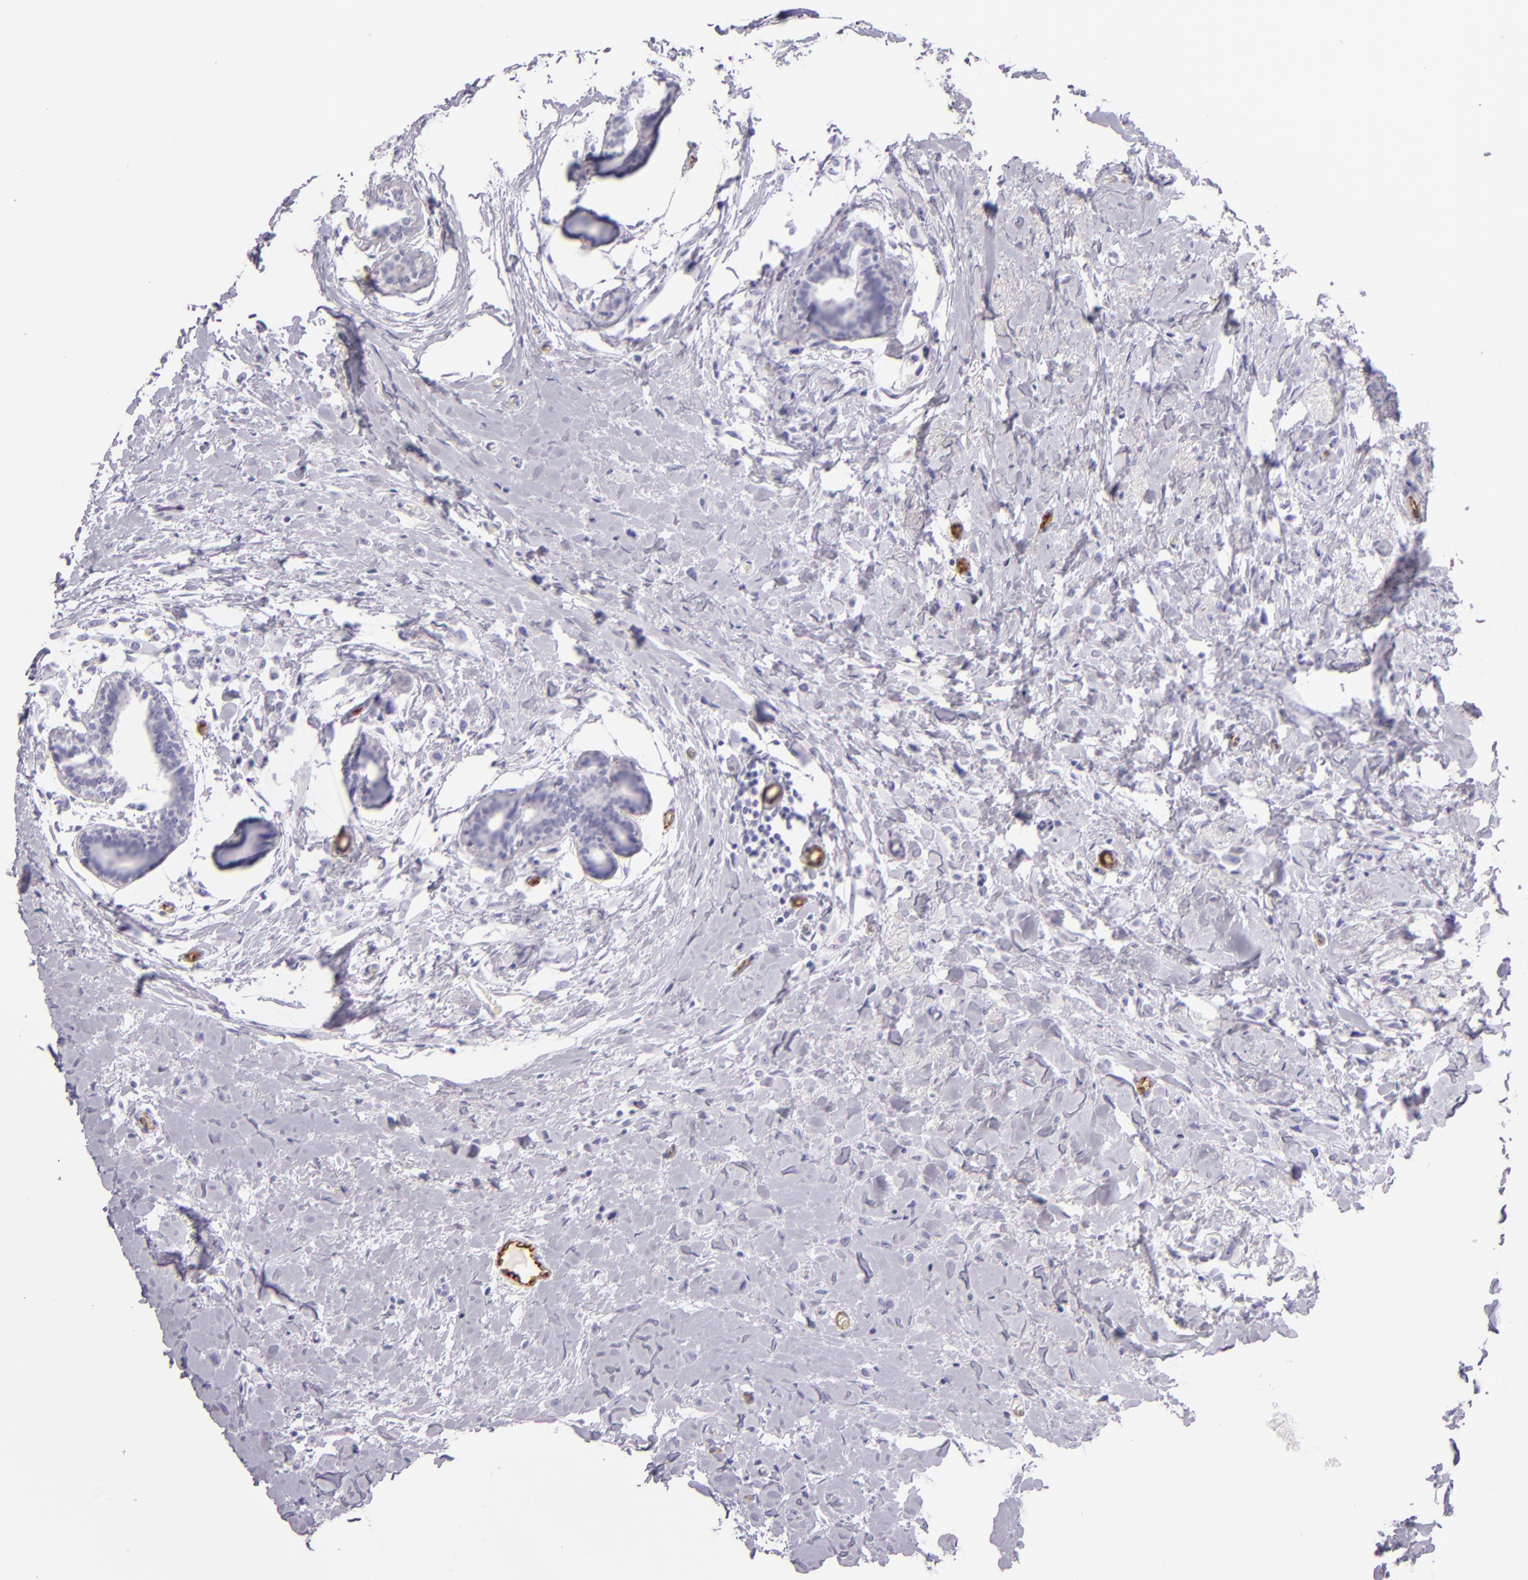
{"staining": {"intensity": "negative", "quantity": "none", "location": "none"}, "tissue": "breast cancer", "cell_type": "Tumor cells", "image_type": "cancer", "snomed": [{"axis": "morphology", "description": "Lobular carcinoma"}, {"axis": "topography", "description": "Breast"}], "caption": "Tumor cells are negative for brown protein staining in breast cancer. (DAB immunohistochemistry (IHC) with hematoxylin counter stain).", "gene": "SELP", "patient": {"sex": "female", "age": 57}}